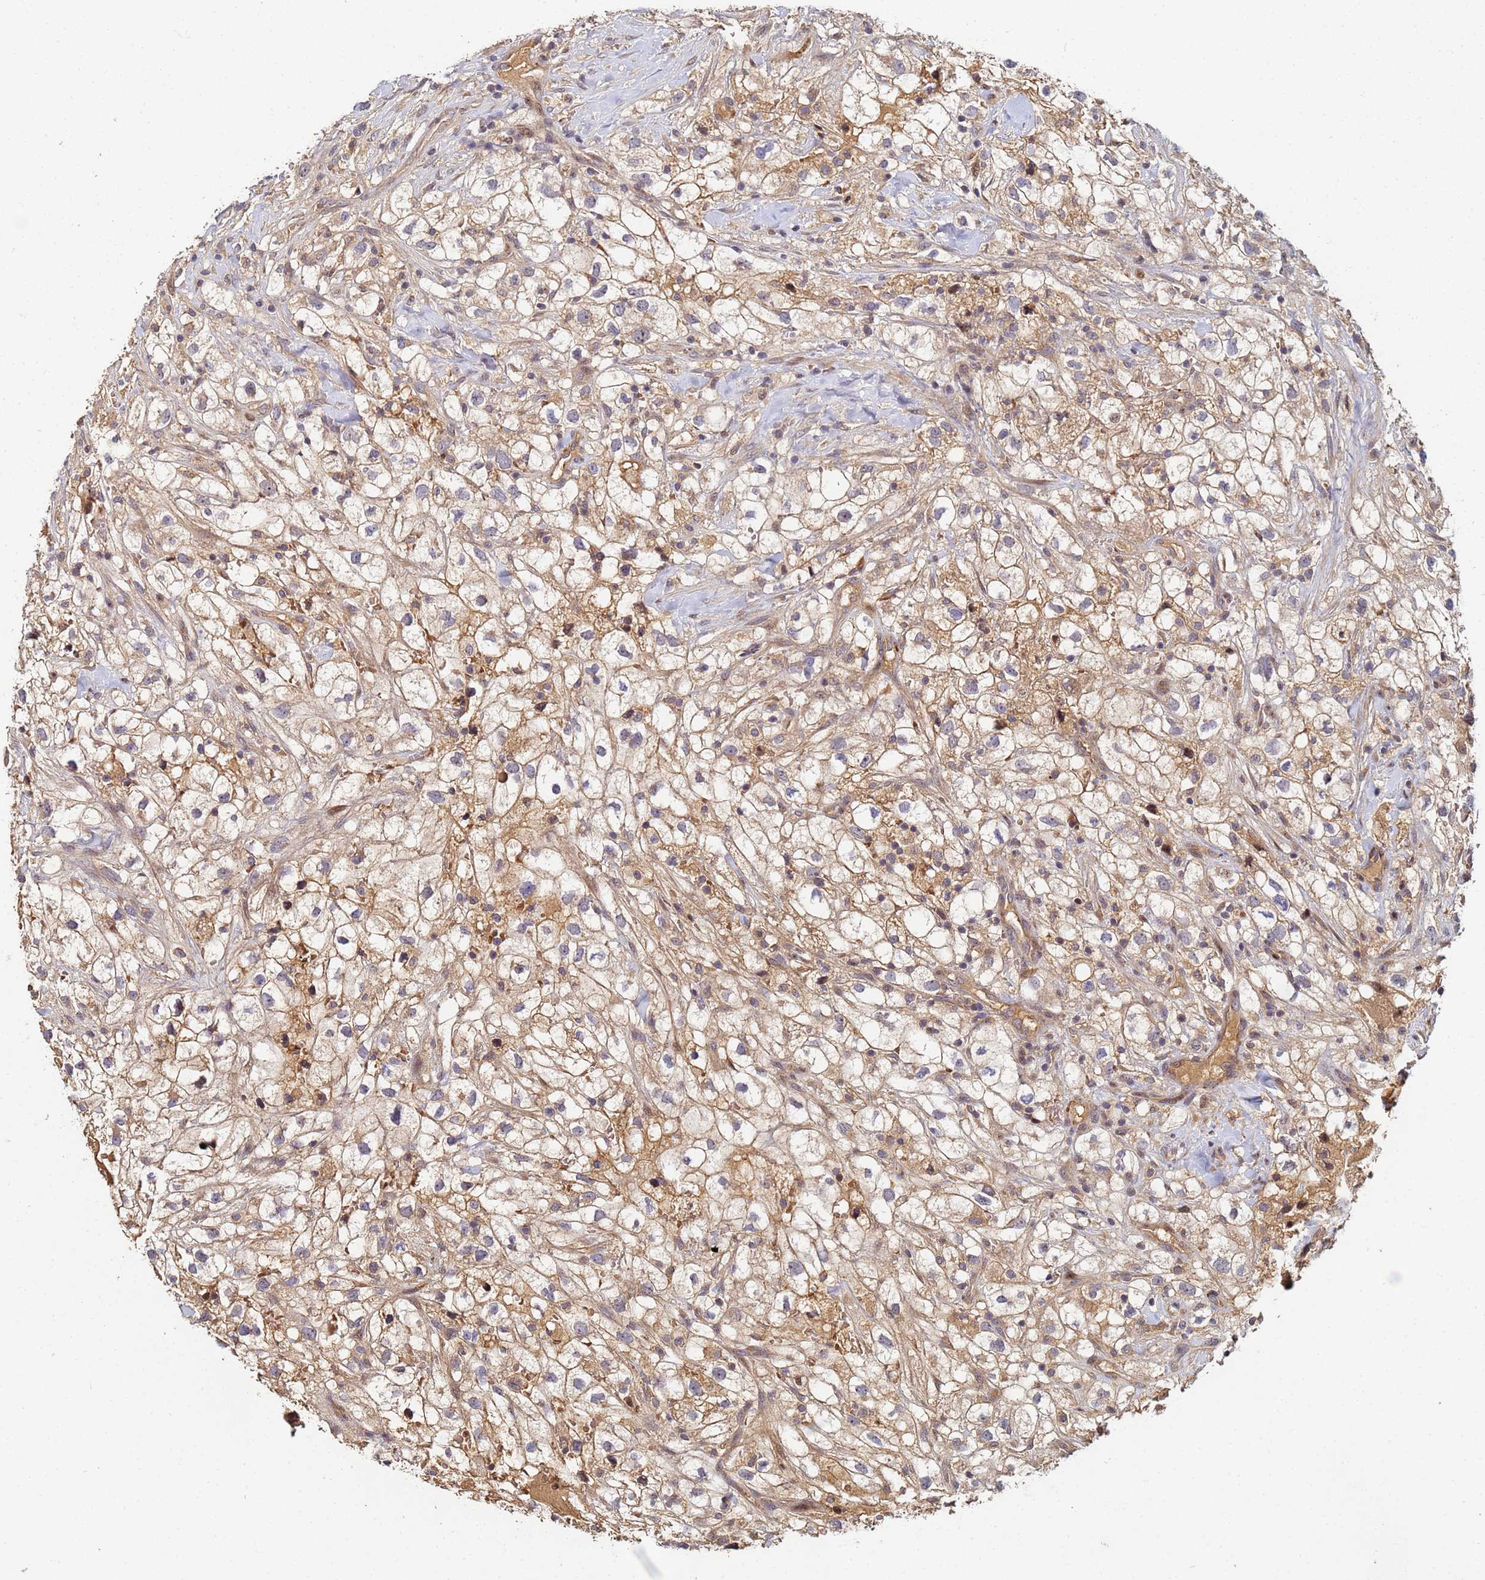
{"staining": {"intensity": "moderate", "quantity": ">75%", "location": "cytoplasmic/membranous"}, "tissue": "renal cancer", "cell_type": "Tumor cells", "image_type": "cancer", "snomed": [{"axis": "morphology", "description": "Adenocarcinoma, NOS"}, {"axis": "topography", "description": "Kidney"}], "caption": "Renal adenocarcinoma tissue demonstrates moderate cytoplasmic/membranous expression in about >75% of tumor cells (brown staining indicates protein expression, while blue staining denotes nuclei).", "gene": "OSER1", "patient": {"sex": "male", "age": 59}}